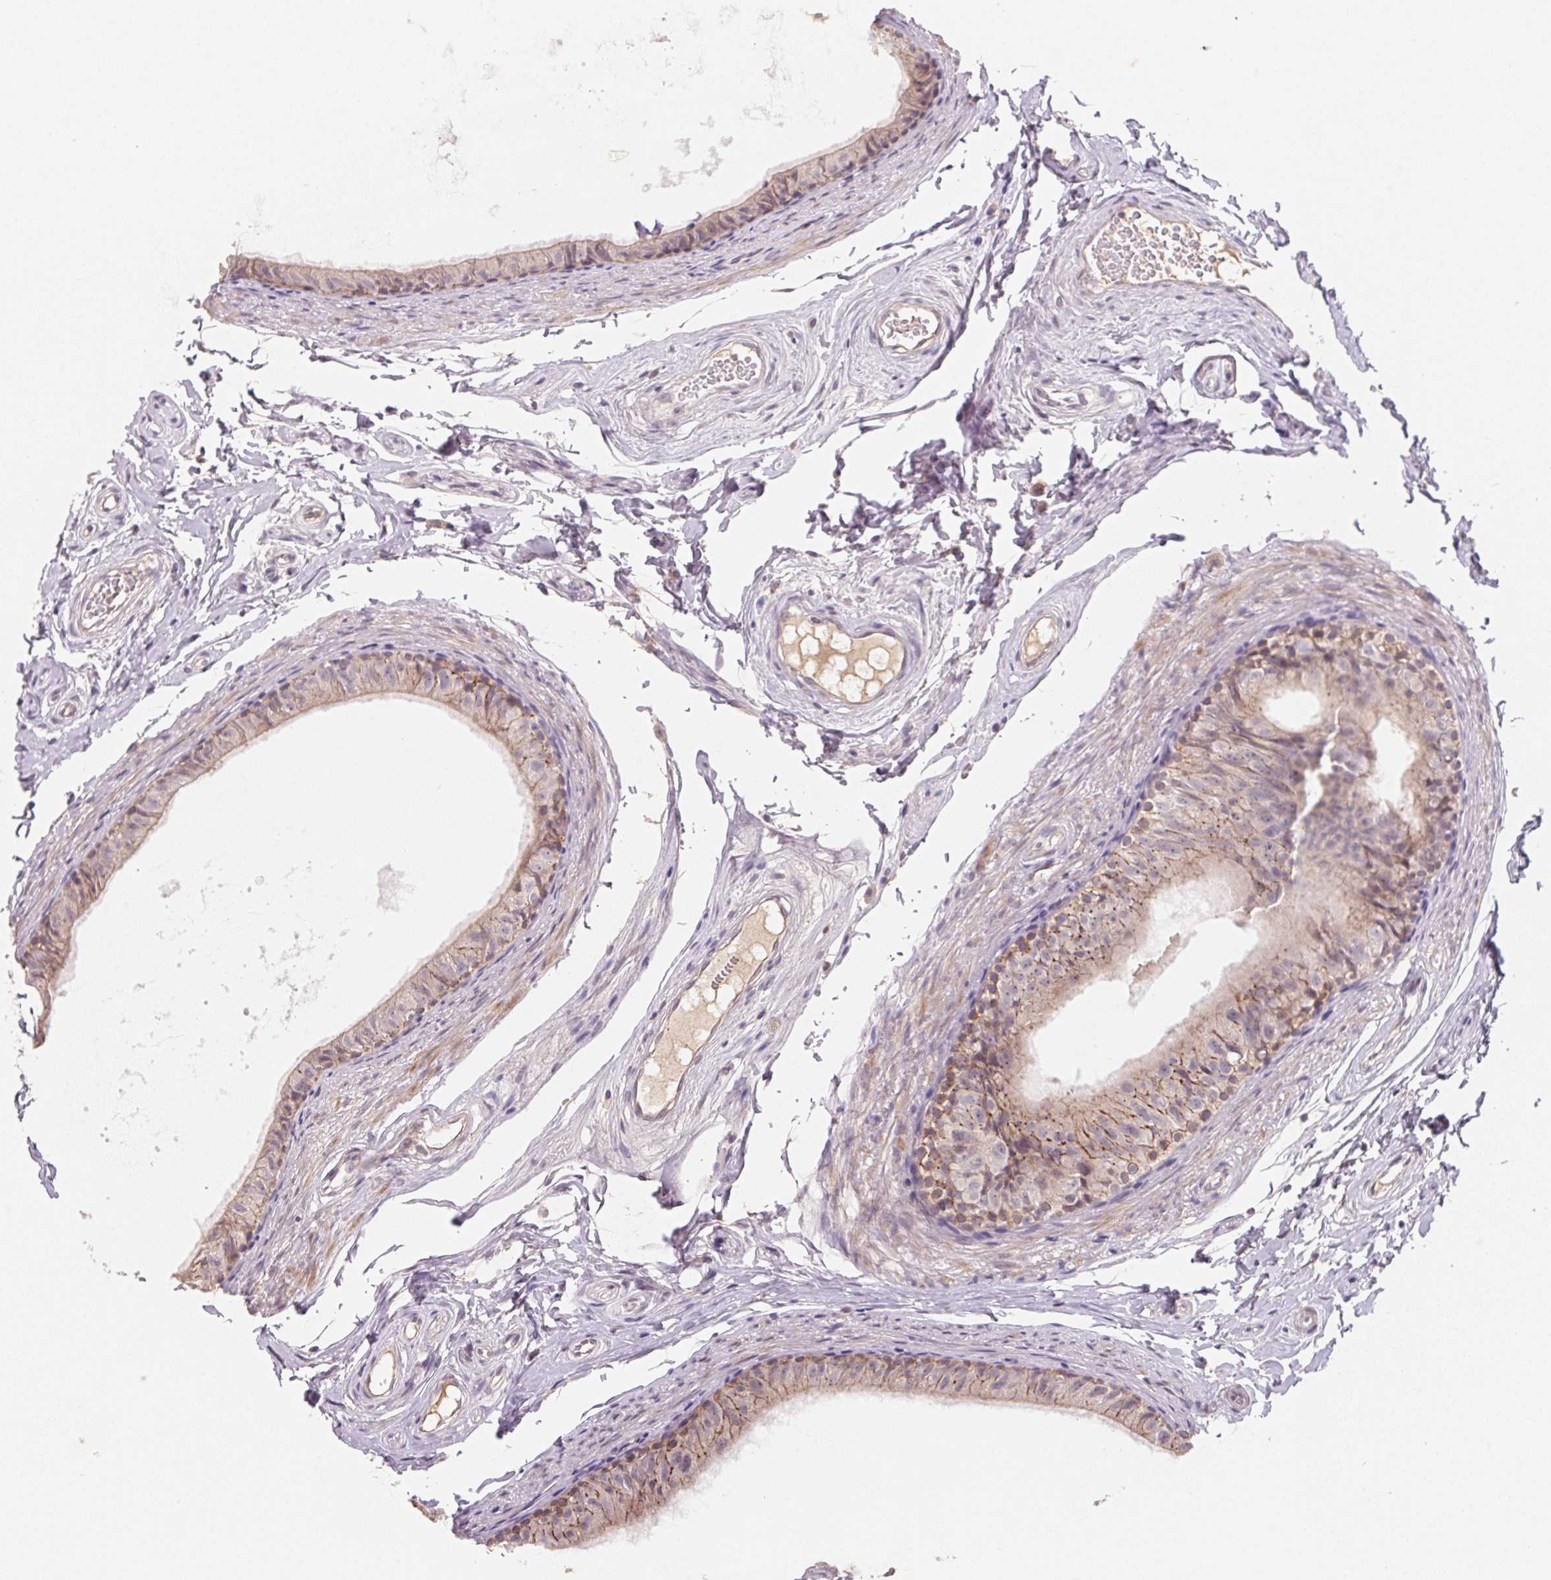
{"staining": {"intensity": "weak", "quantity": "25%-75%", "location": "cytoplasmic/membranous"}, "tissue": "epididymis", "cell_type": "Glandular cells", "image_type": "normal", "snomed": [{"axis": "morphology", "description": "Normal tissue, NOS"}, {"axis": "topography", "description": "Epididymis"}], "caption": "This histopathology image exhibits benign epididymis stained with immunohistochemistry to label a protein in brown. The cytoplasmic/membranous of glandular cells show weak positivity for the protein. Nuclei are counter-stained blue.", "gene": "KIFC1", "patient": {"sex": "male", "age": 45}}